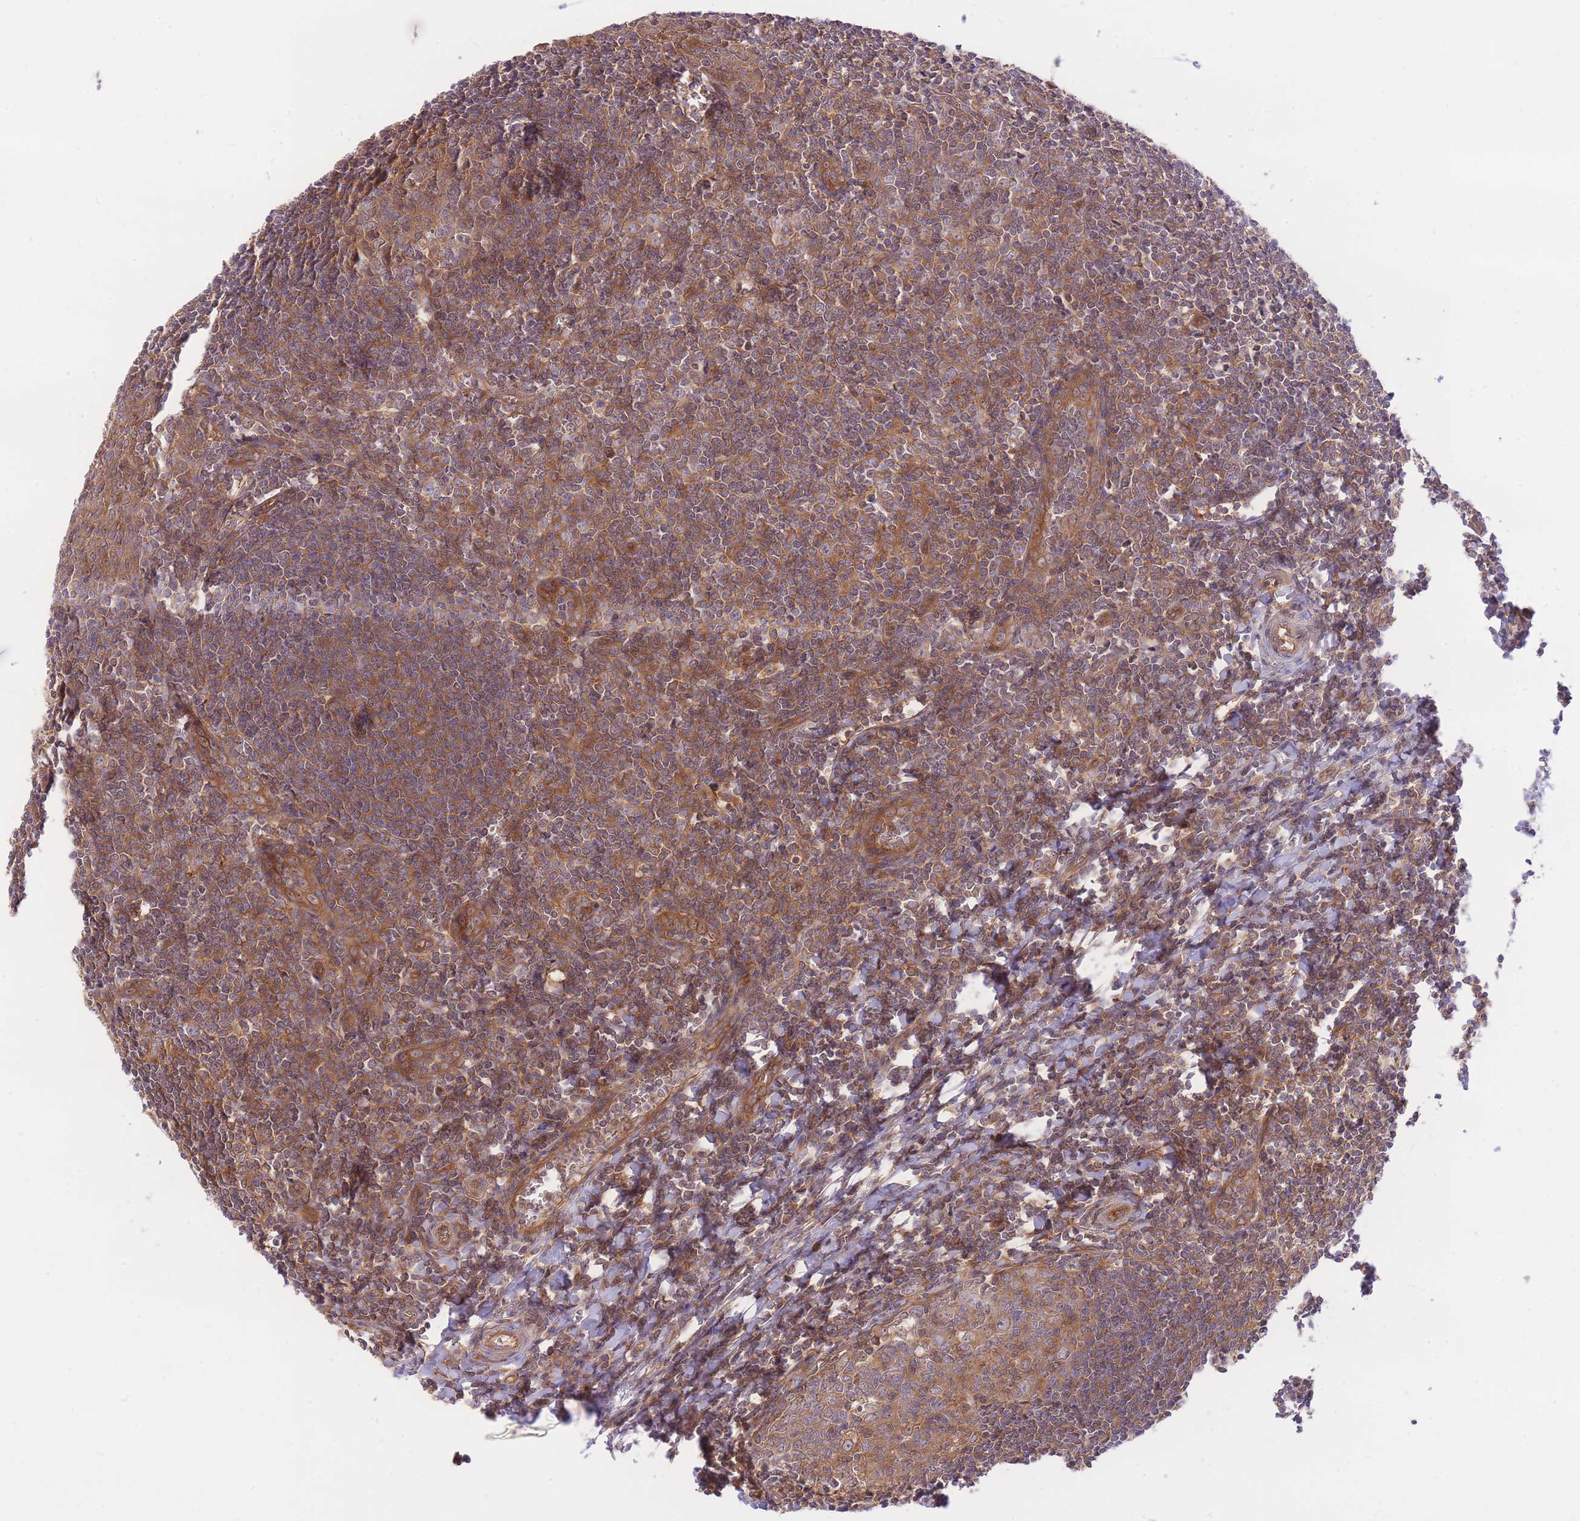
{"staining": {"intensity": "moderate", "quantity": "25%-75%", "location": "cytoplasmic/membranous"}, "tissue": "tonsil", "cell_type": "Germinal center cells", "image_type": "normal", "snomed": [{"axis": "morphology", "description": "Normal tissue, NOS"}, {"axis": "topography", "description": "Tonsil"}], "caption": "Immunohistochemistry (IHC) histopathology image of normal tonsil: human tonsil stained using immunohistochemistry demonstrates medium levels of moderate protein expression localized specifically in the cytoplasmic/membranous of germinal center cells, appearing as a cytoplasmic/membranous brown color.", "gene": "PREP", "patient": {"sex": "male", "age": 27}}